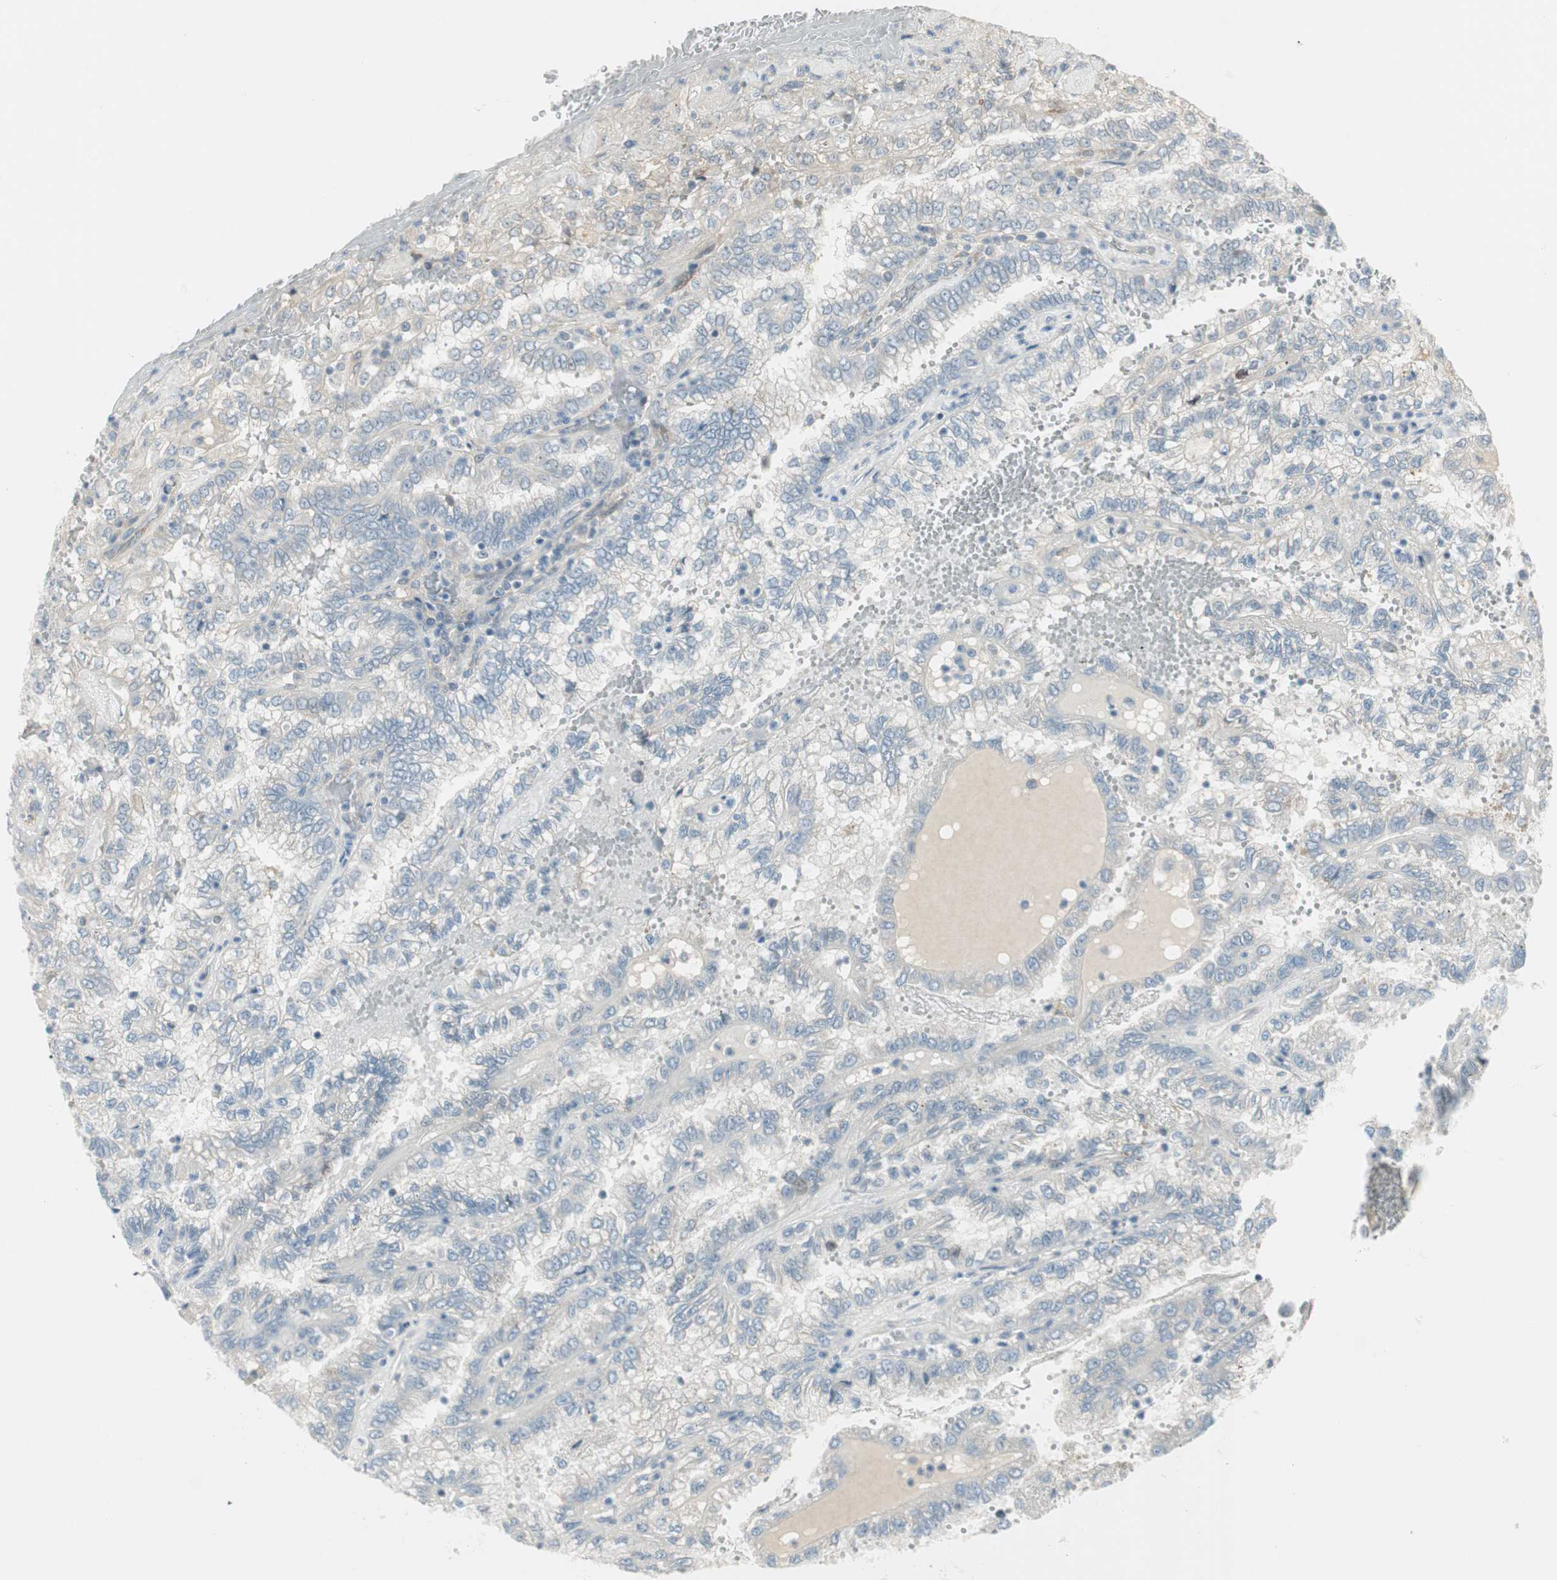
{"staining": {"intensity": "negative", "quantity": "none", "location": "none"}, "tissue": "renal cancer", "cell_type": "Tumor cells", "image_type": "cancer", "snomed": [{"axis": "morphology", "description": "Inflammation, NOS"}, {"axis": "morphology", "description": "Adenocarcinoma, NOS"}, {"axis": "topography", "description": "Kidney"}], "caption": "Adenocarcinoma (renal) was stained to show a protein in brown. There is no significant expression in tumor cells.", "gene": "STON1-GTF2A1L", "patient": {"sex": "male", "age": 68}}